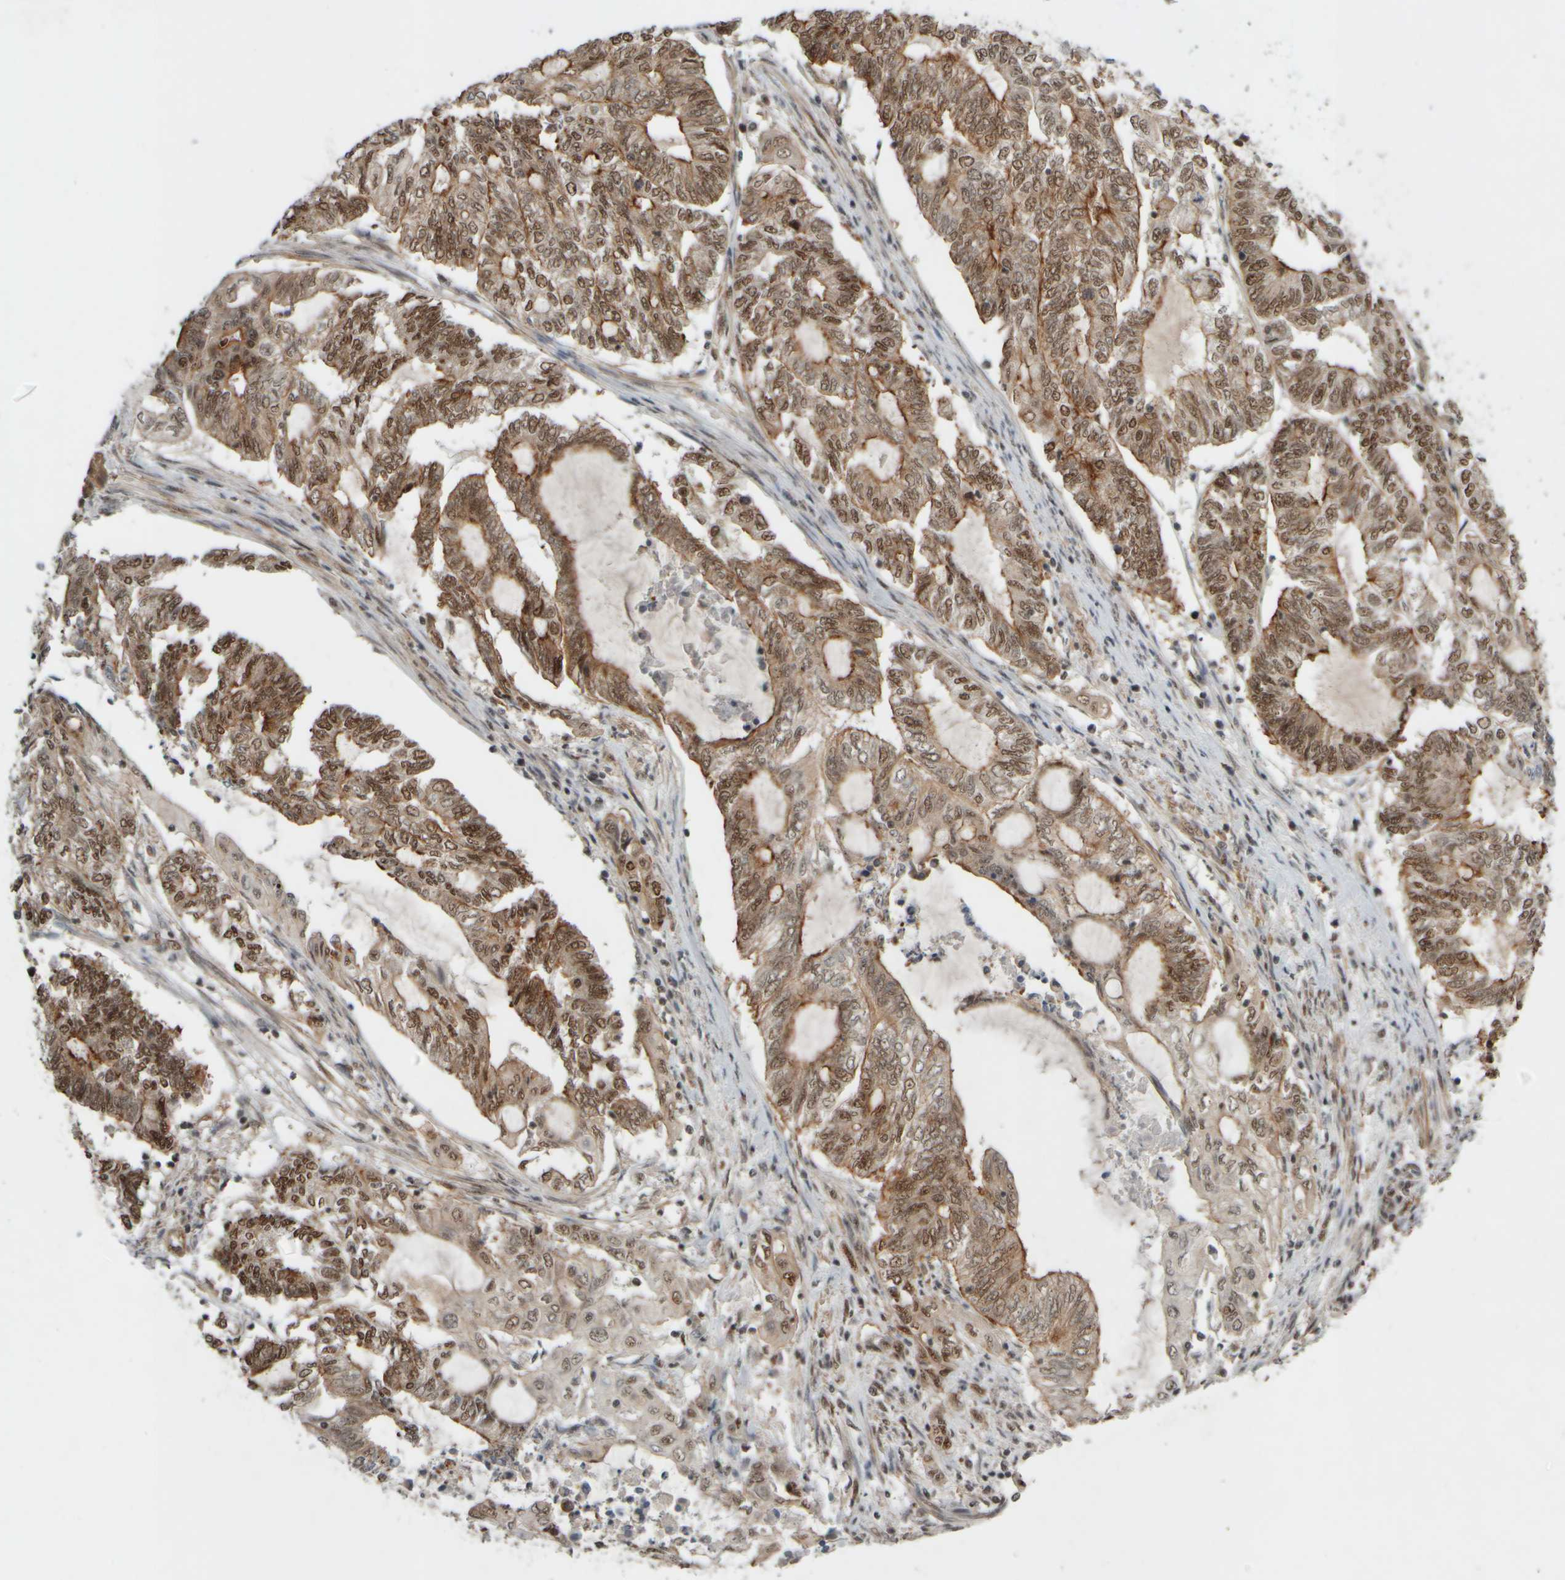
{"staining": {"intensity": "moderate", "quantity": ">75%", "location": "nuclear"}, "tissue": "endometrial cancer", "cell_type": "Tumor cells", "image_type": "cancer", "snomed": [{"axis": "morphology", "description": "Adenocarcinoma, NOS"}, {"axis": "topography", "description": "Uterus"}, {"axis": "topography", "description": "Endometrium"}], "caption": "Protein expression analysis of human adenocarcinoma (endometrial) reveals moderate nuclear expression in about >75% of tumor cells. The protein is shown in brown color, while the nuclei are stained blue.", "gene": "SYNRG", "patient": {"sex": "female", "age": 70}}